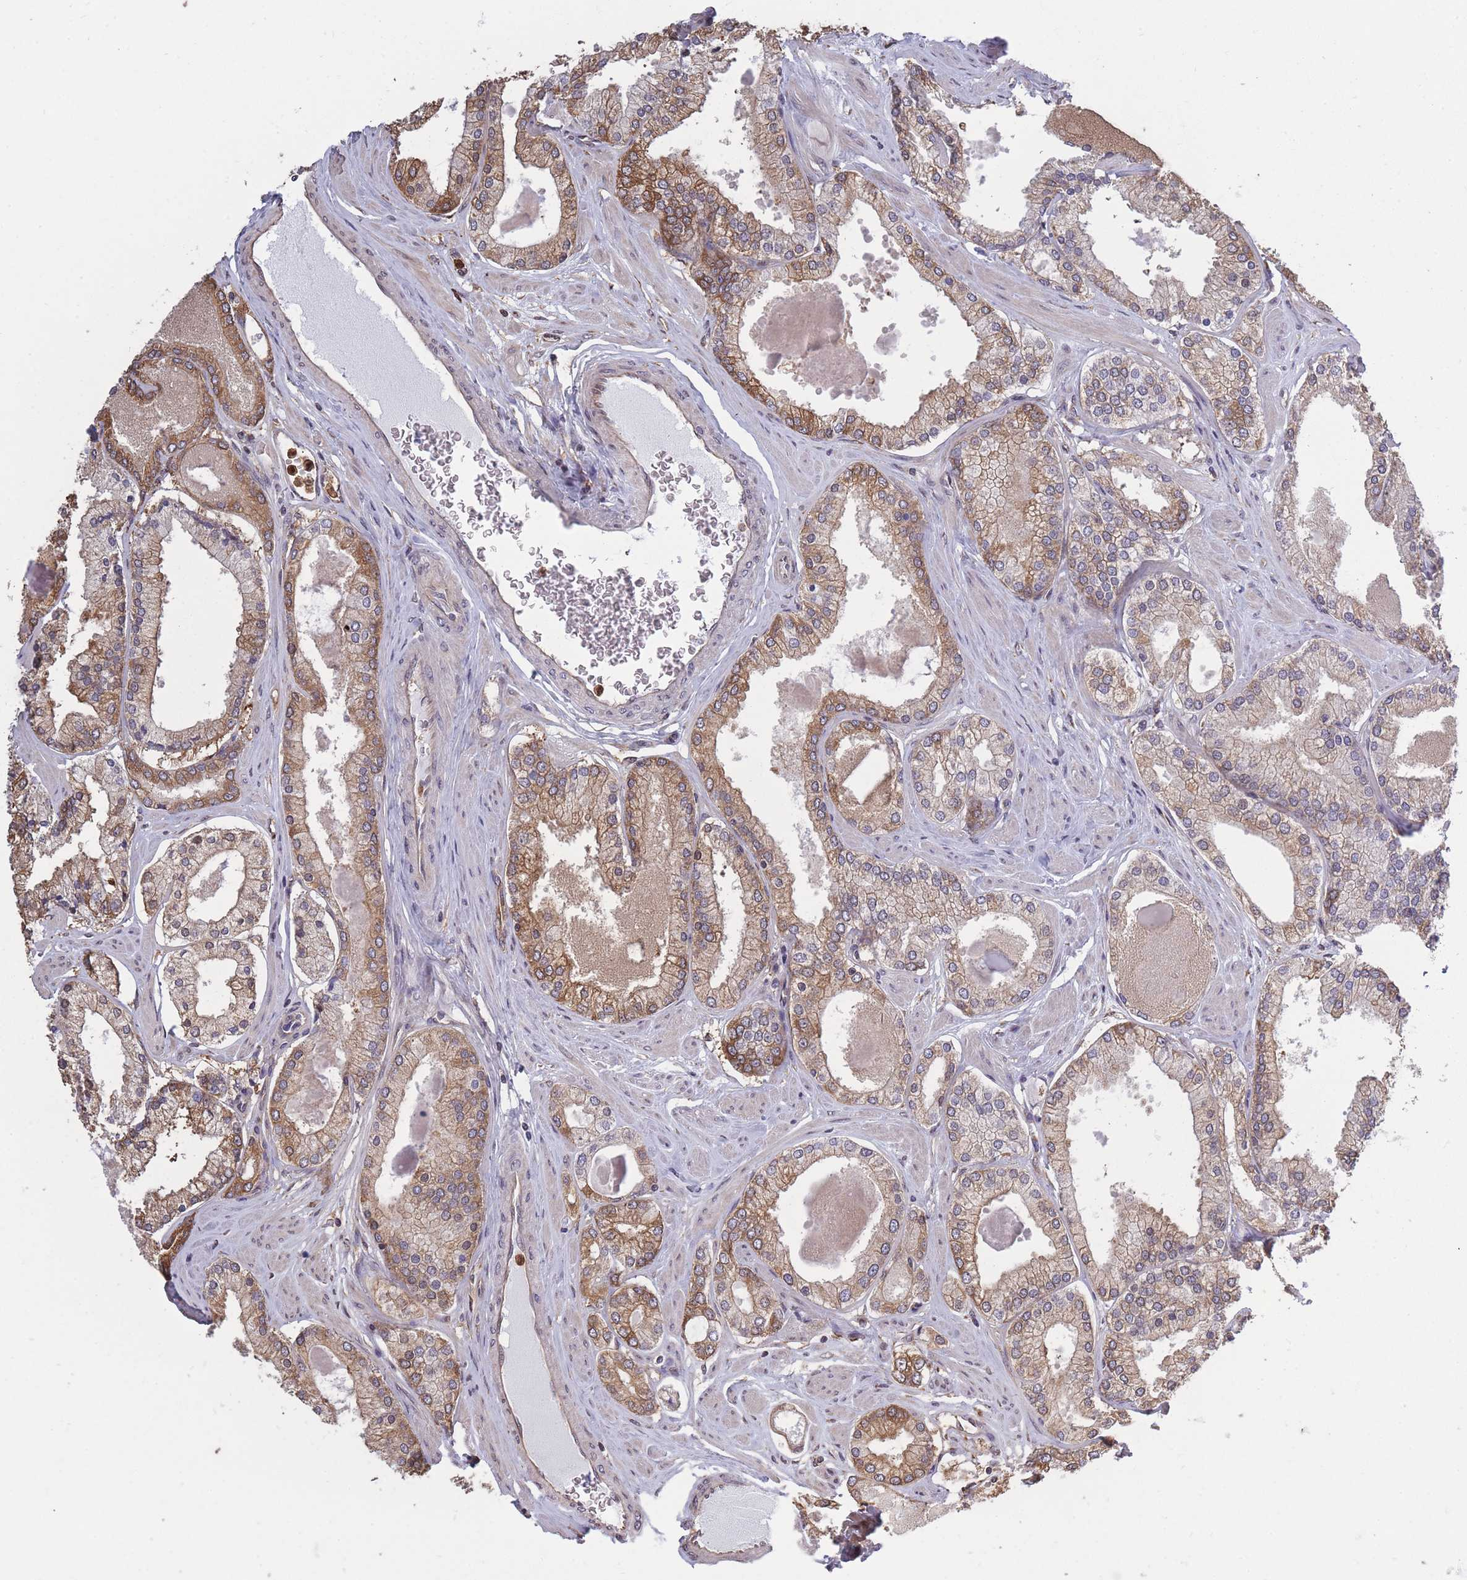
{"staining": {"intensity": "moderate", "quantity": "25%-75%", "location": "cytoplasmic/membranous"}, "tissue": "prostate cancer", "cell_type": "Tumor cells", "image_type": "cancer", "snomed": [{"axis": "morphology", "description": "Adenocarcinoma, Low grade"}, {"axis": "topography", "description": "Prostate"}], "caption": "Moderate cytoplasmic/membranous positivity is identified in about 25%-75% of tumor cells in prostate cancer (adenocarcinoma (low-grade)).", "gene": "ARL13B", "patient": {"sex": "male", "age": 42}}